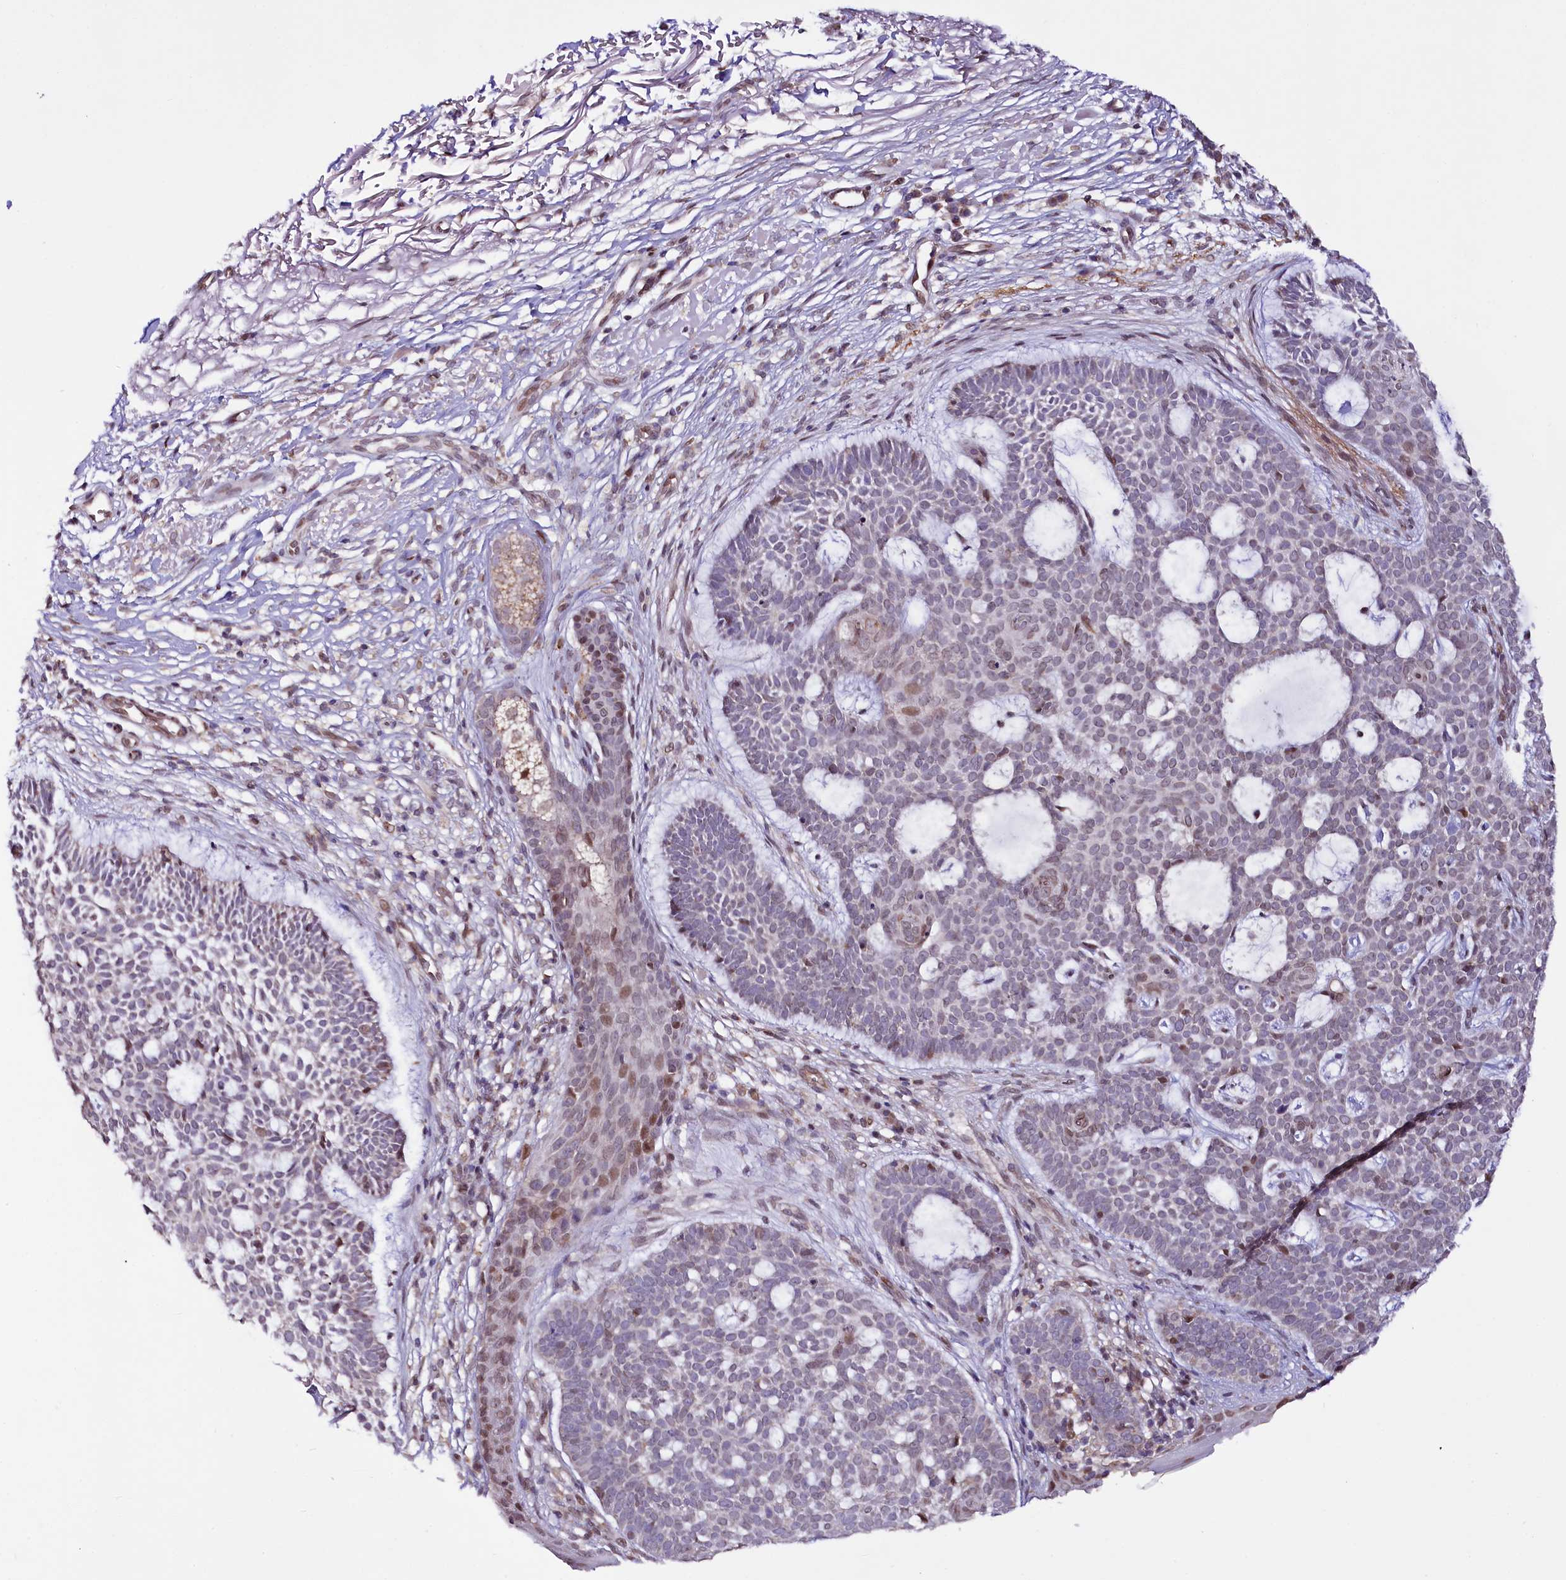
{"staining": {"intensity": "weak", "quantity": "<25%", "location": "nuclear"}, "tissue": "skin cancer", "cell_type": "Tumor cells", "image_type": "cancer", "snomed": [{"axis": "morphology", "description": "Basal cell carcinoma"}, {"axis": "topography", "description": "Skin"}], "caption": "Tumor cells are negative for brown protein staining in skin basal cell carcinoma.", "gene": "ZNF226", "patient": {"sex": "male", "age": 85}}